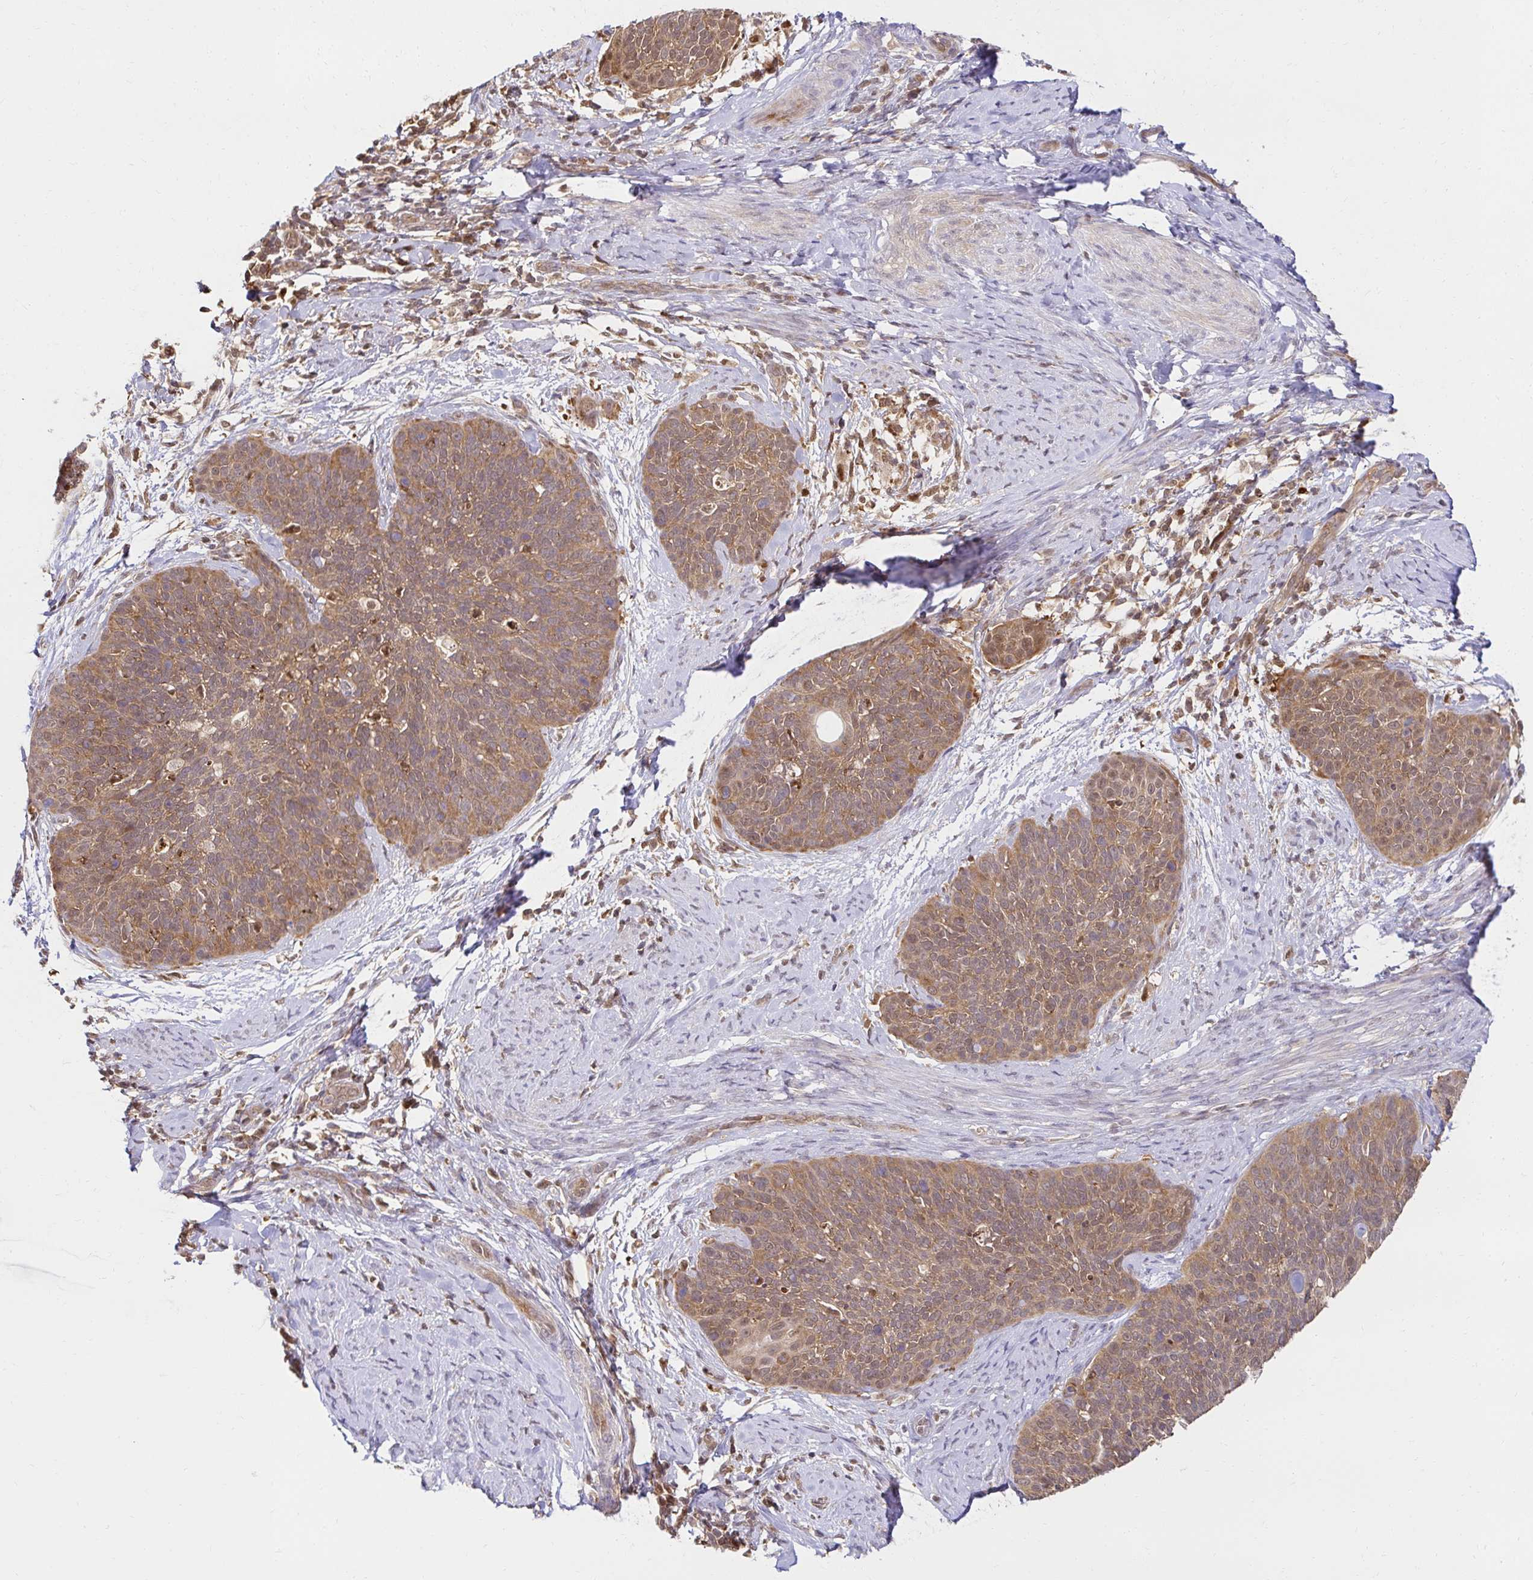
{"staining": {"intensity": "moderate", "quantity": ">75%", "location": "cytoplasmic/membranous,nuclear"}, "tissue": "cervical cancer", "cell_type": "Tumor cells", "image_type": "cancer", "snomed": [{"axis": "morphology", "description": "Squamous cell carcinoma, NOS"}, {"axis": "topography", "description": "Cervix"}], "caption": "Immunohistochemistry (DAB) staining of human cervical cancer (squamous cell carcinoma) exhibits moderate cytoplasmic/membranous and nuclear protein expression in about >75% of tumor cells.", "gene": "PSMA4", "patient": {"sex": "female", "age": 69}}